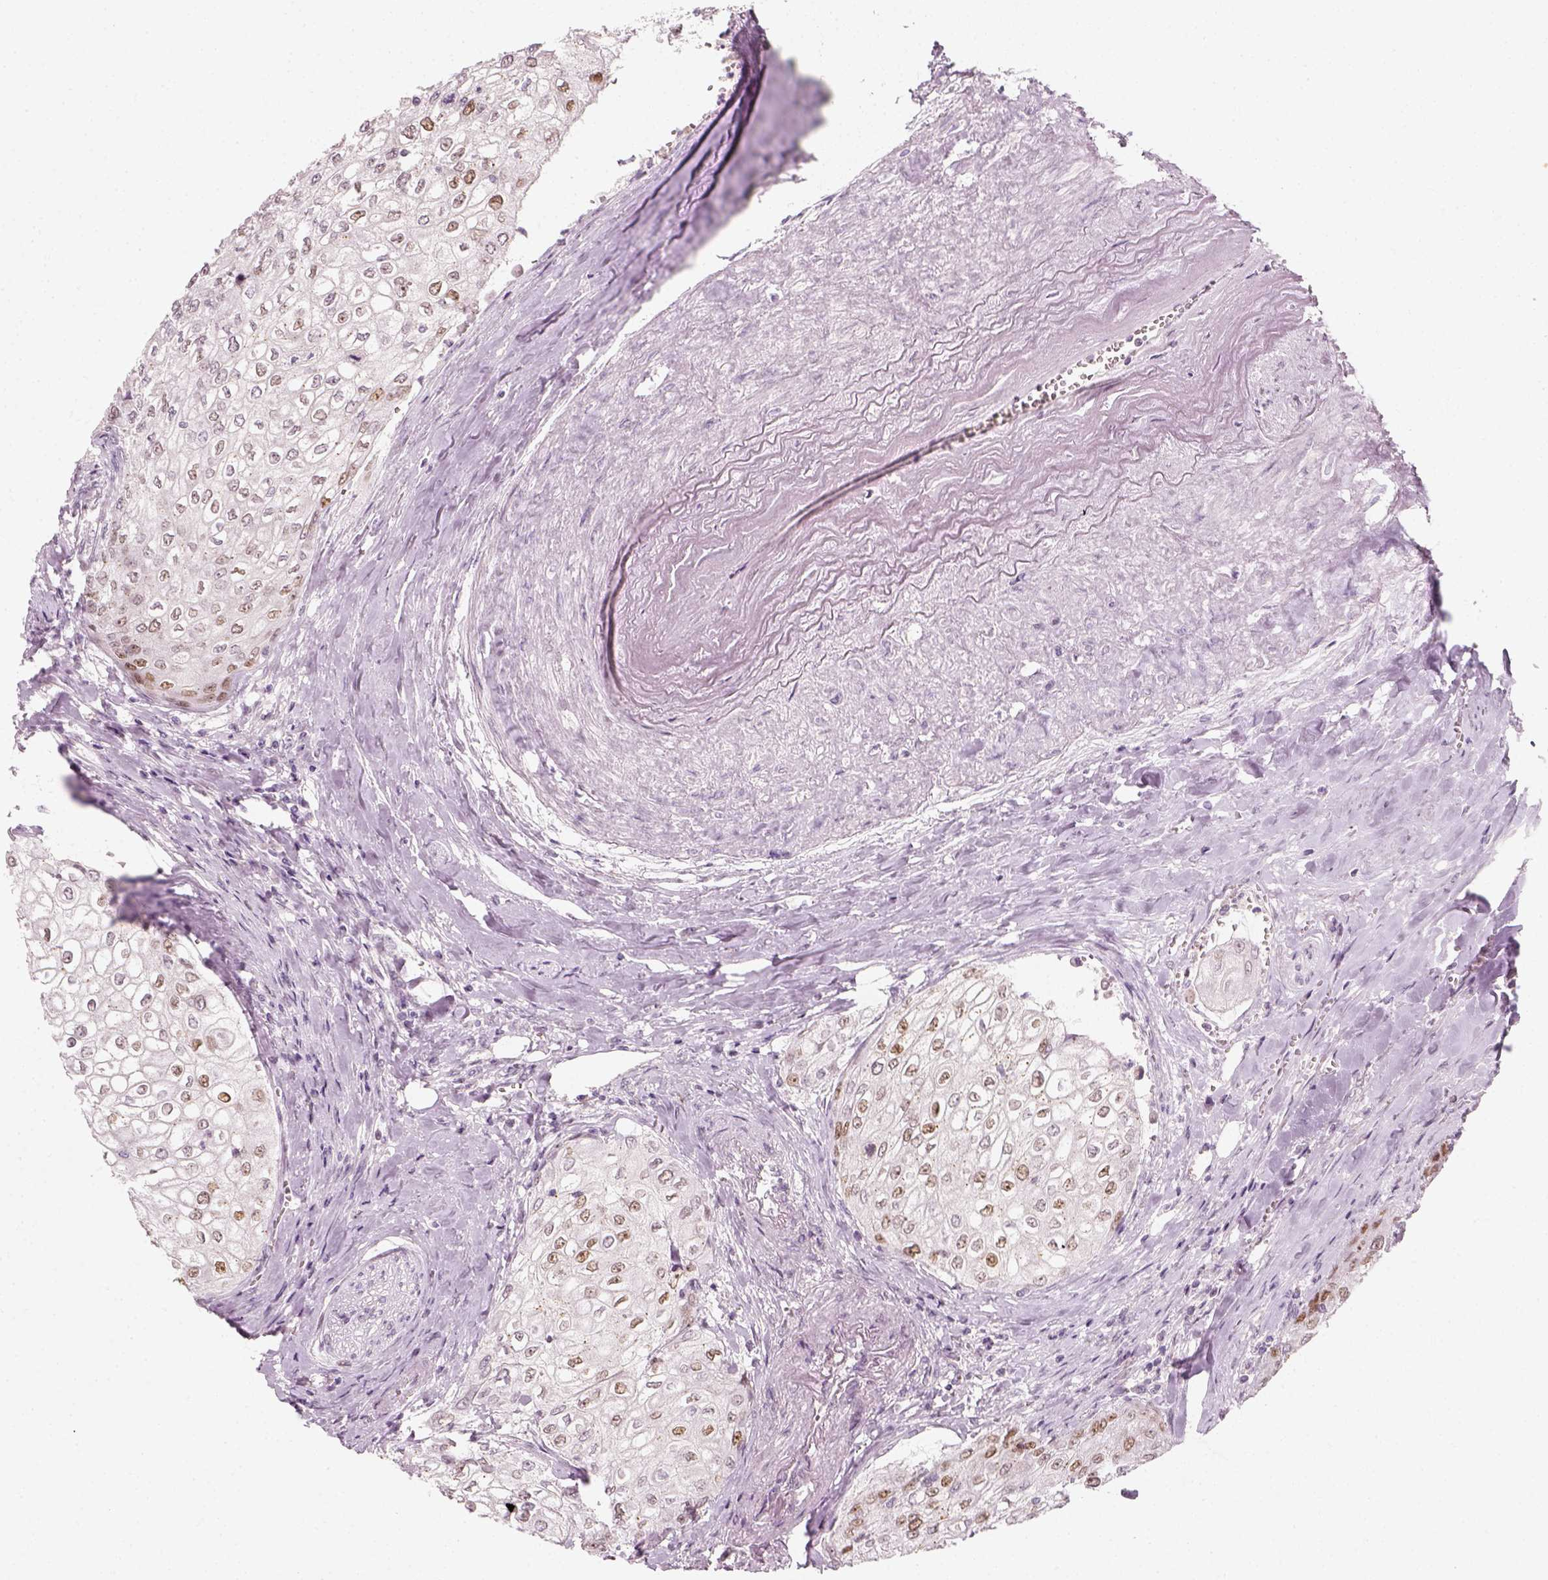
{"staining": {"intensity": "weak", "quantity": ">75%", "location": "nuclear"}, "tissue": "urothelial cancer", "cell_type": "Tumor cells", "image_type": "cancer", "snomed": [{"axis": "morphology", "description": "Urothelial carcinoma, High grade"}, {"axis": "topography", "description": "Urinary bladder"}], "caption": "The micrograph displays staining of urothelial cancer, revealing weak nuclear protein staining (brown color) within tumor cells.", "gene": "TP53", "patient": {"sex": "male", "age": 62}}